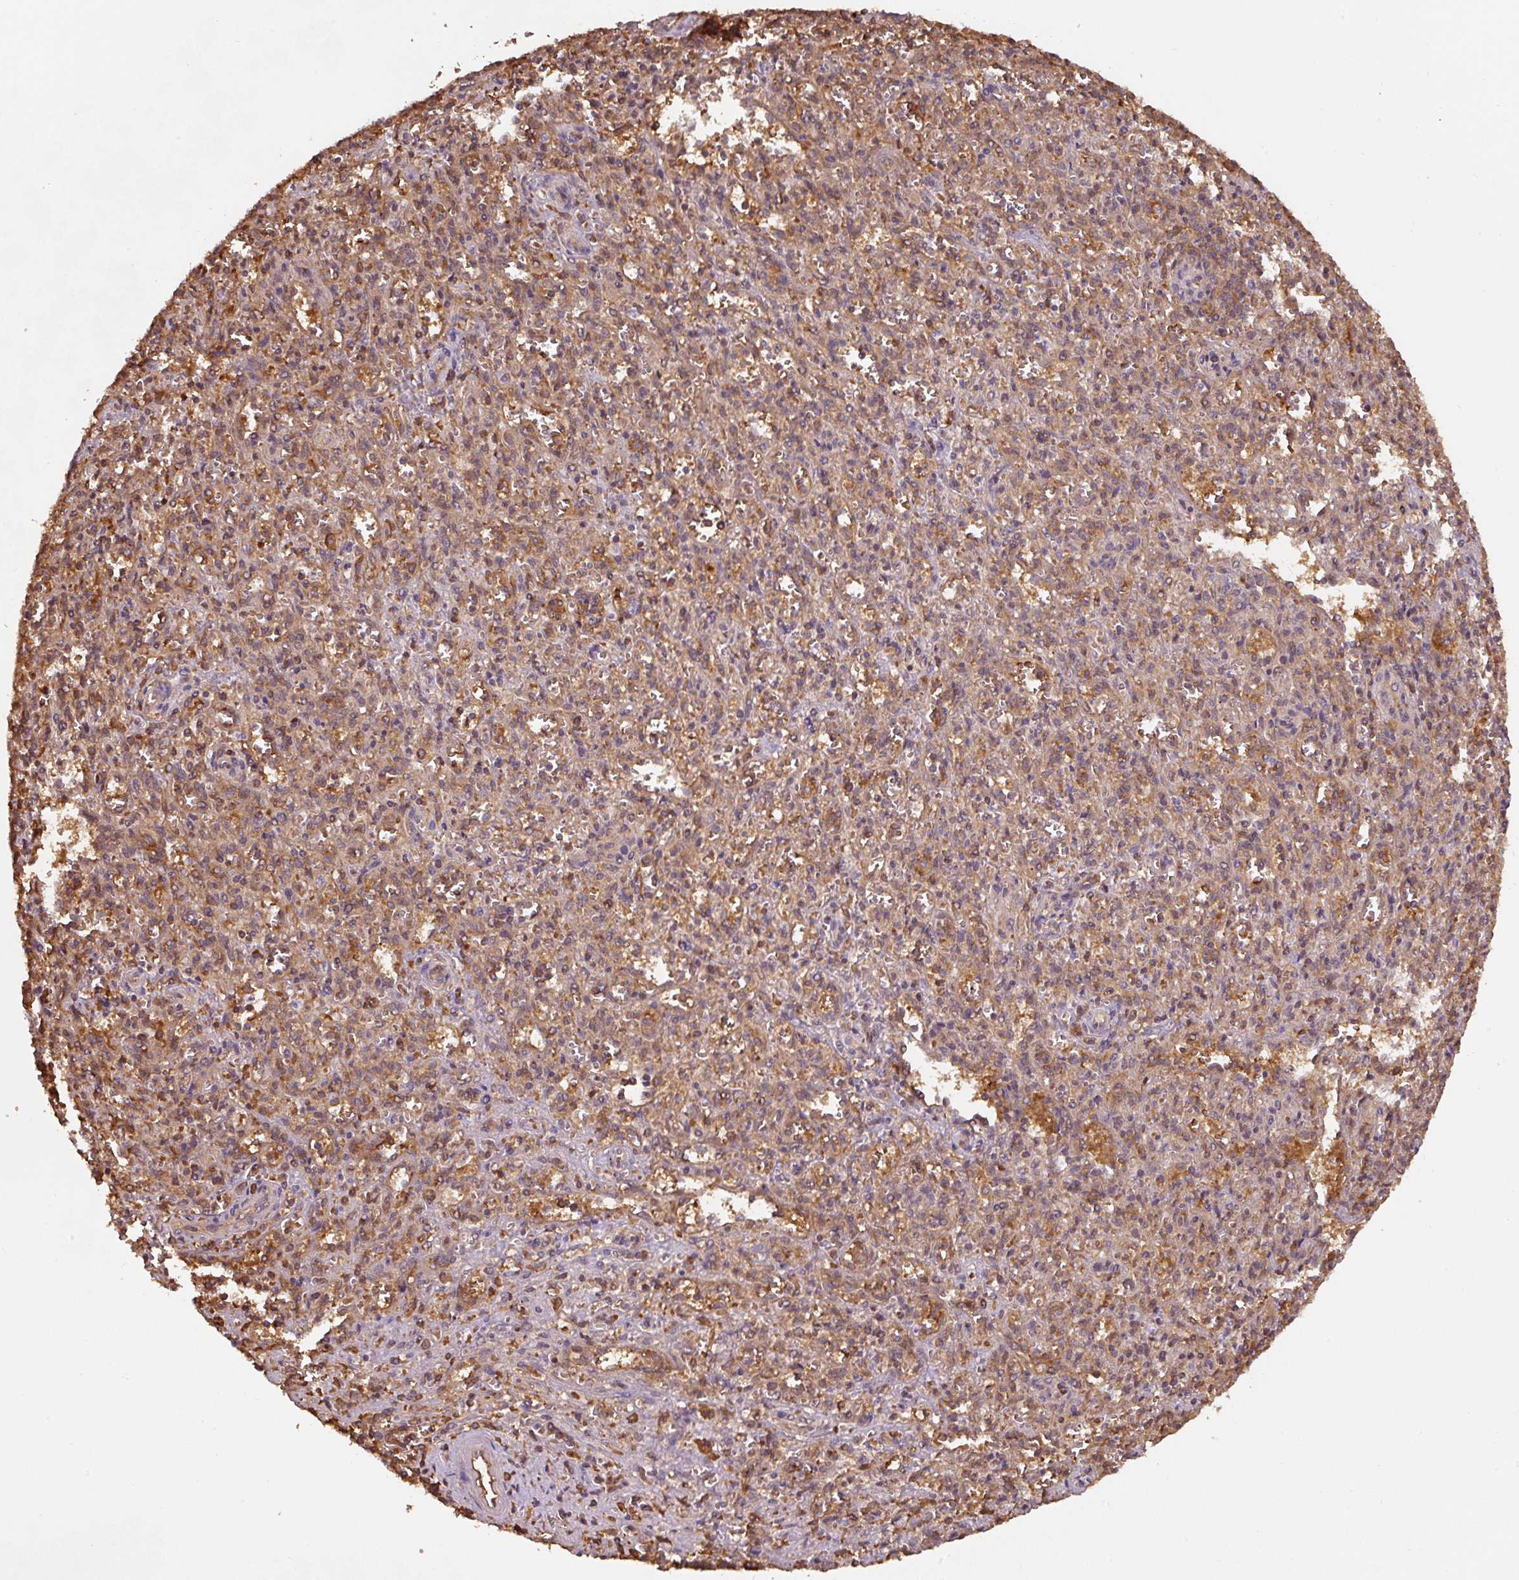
{"staining": {"intensity": "moderate", "quantity": "<25%", "location": "cytoplasmic/membranous"}, "tissue": "spleen", "cell_type": "Cells in red pulp", "image_type": "normal", "snomed": [{"axis": "morphology", "description": "Normal tissue, NOS"}, {"axis": "topography", "description": "Spleen"}], "caption": "High-magnification brightfield microscopy of normal spleen stained with DAB (brown) and counterstained with hematoxylin (blue). cells in red pulp exhibit moderate cytoplasmic/membranous expression is present in approximately<25% of cells.", "gene": "ST13", "patient": {"sex": "female", "age": 26}}